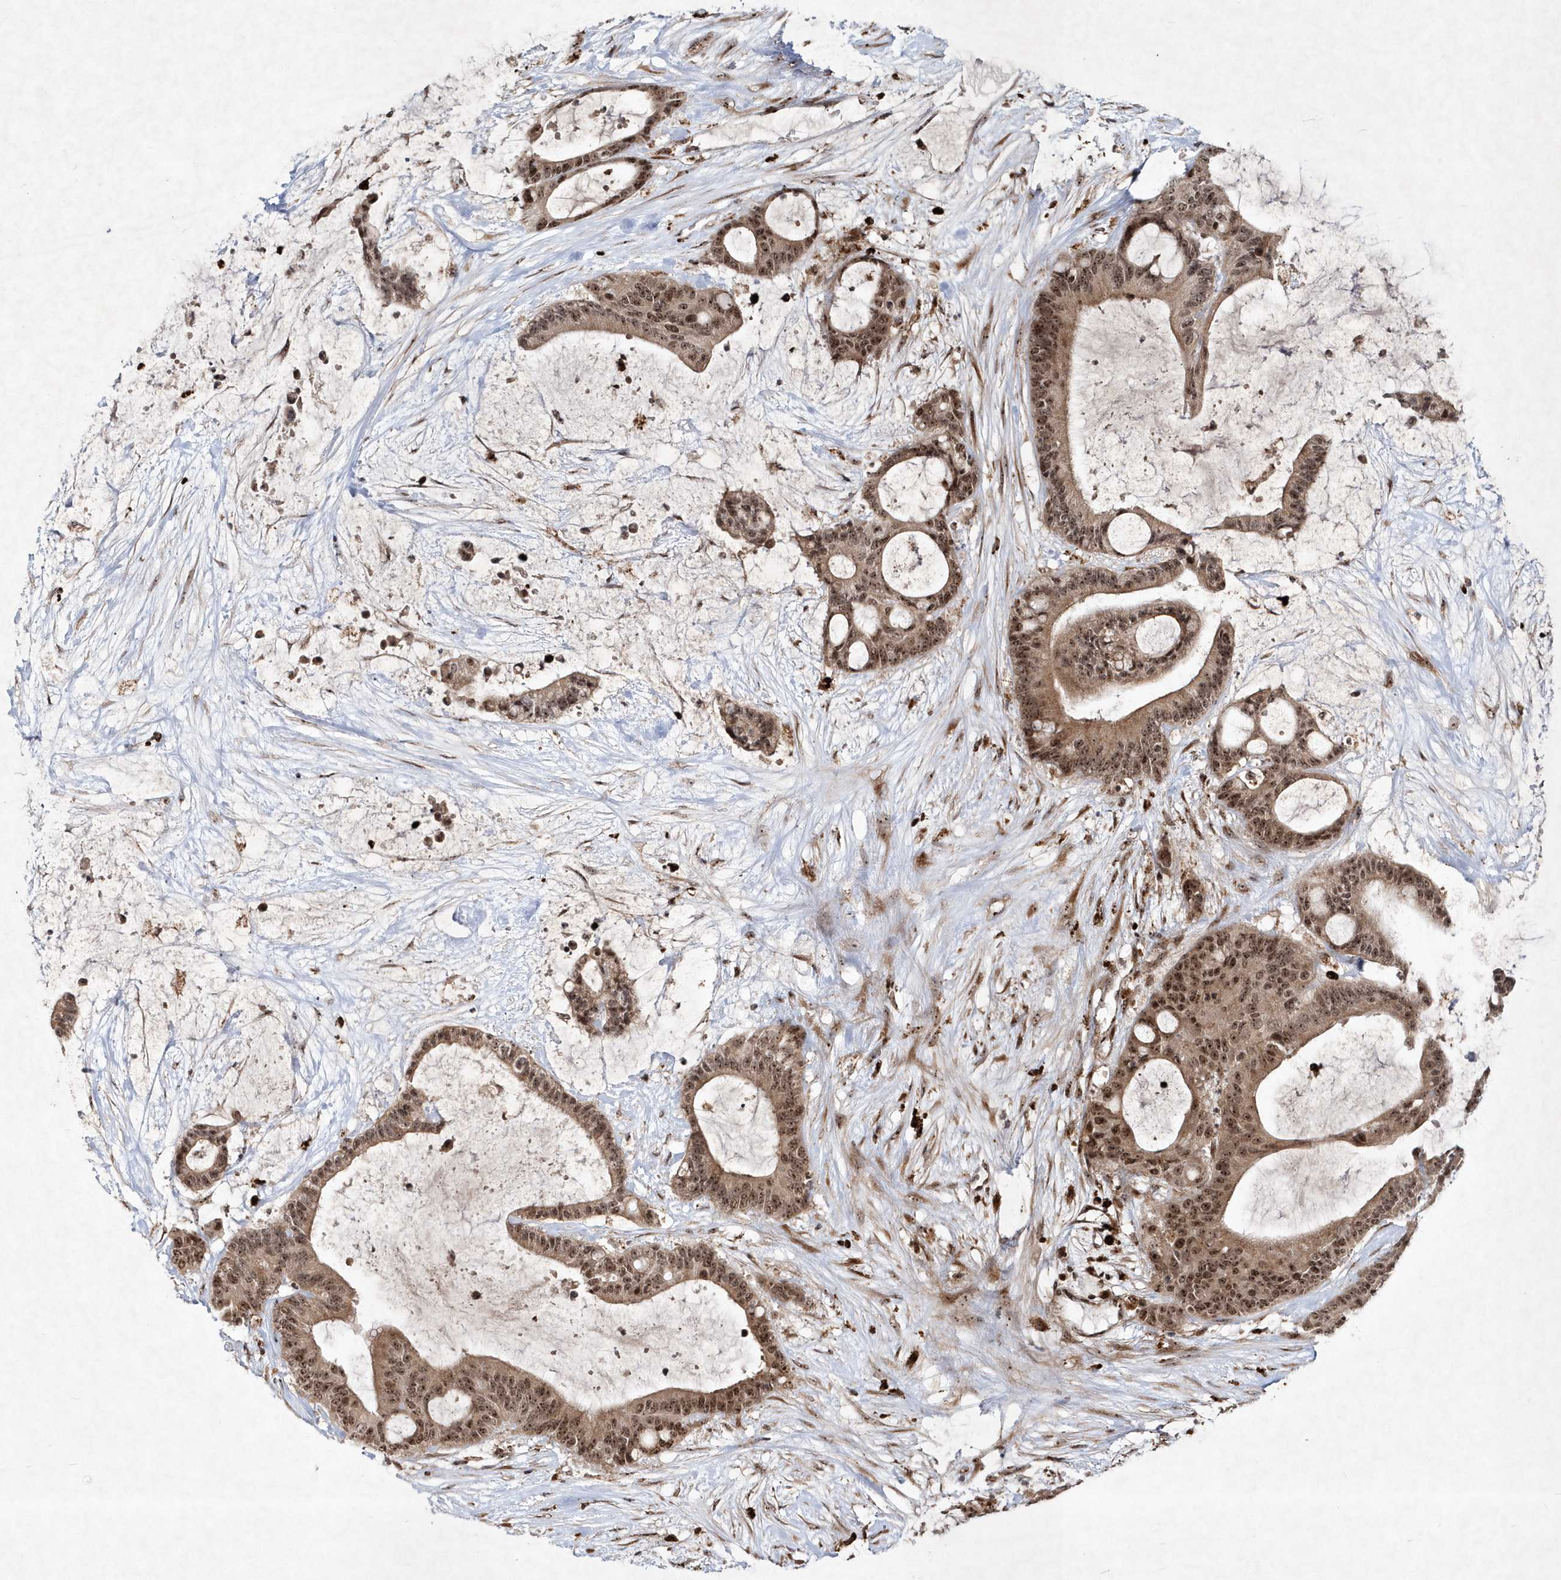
{"staining": {"intensity": "moderate", "quantity": ">75%", "location": "cytoplasmic/membranous,nuclear"}, "tissue": "liver cancer", "cell_type": "Tumor cells", "image_type": "cancer", "snomed": [{"axis": "morphology", "description": "Cholangiocarcinoma"}, {"axis": "topography", "description": "Liver"}], "caption": "A high-resolution image shows immunohistochemistry (IHC) staining of cholangiocarcinoma (liver), which exhibits moderate cytoplasmic/membranous and nuclear expression in approximately >75% of tumor cells.", "gene": "SOWAHB", "patient": {"sex": "female", "age": 73}}